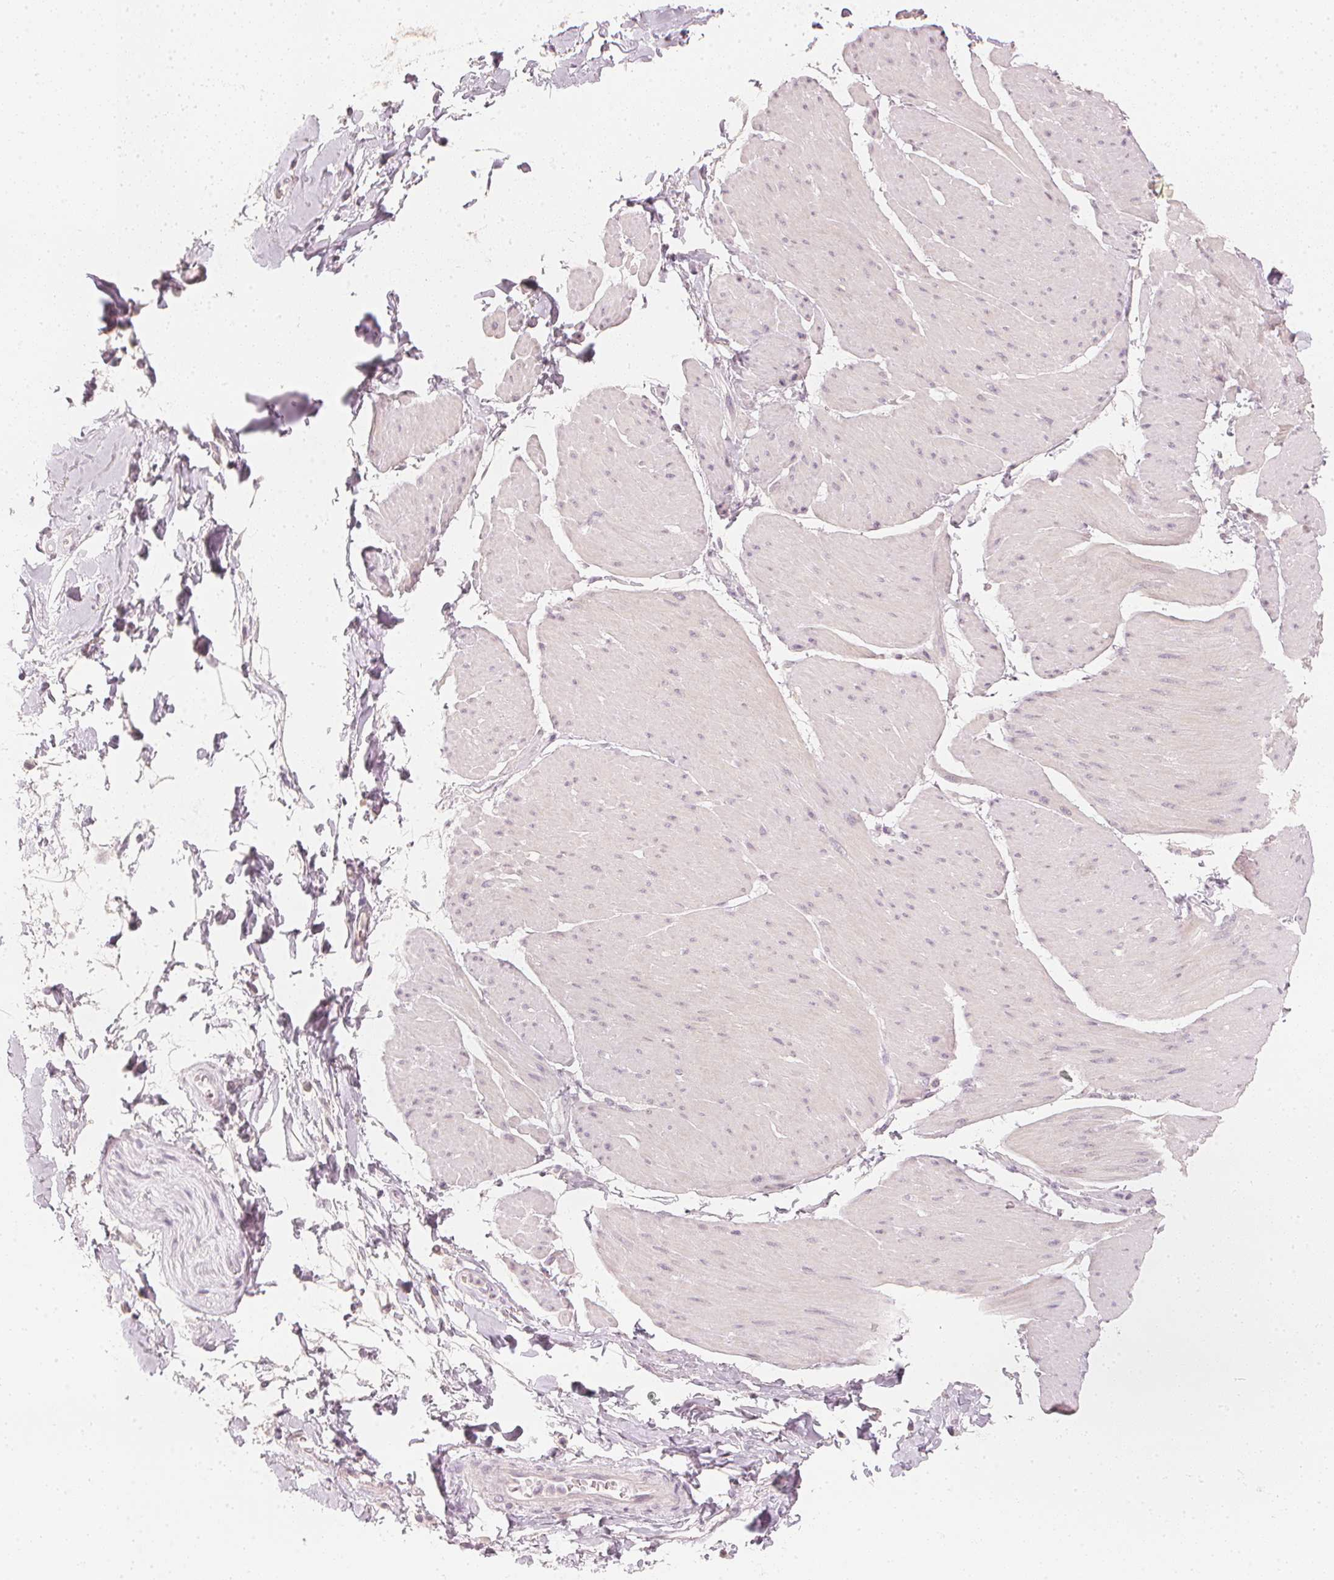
{"staining": {"intensity": "negative", "quantity": "none", "location": "none"}, "tissue": "adipose tissue", "cell_type": "Adipocytes", "image_type": "normal", "snomed": [{"axis": "morphology", "description": "Normal tissue, NOS"}, {"axis": "topography", "description": "Urinary bladder"}, {"axis": "topography", "description": "Peripheral nerve tissue"}], "caption": "Immunohistochemical staining of unremarkable human adipose tissue displays no significant positivity in adipocytes.", "gene": "CALB1", "patient": {"sex": "female", "age": 60}}